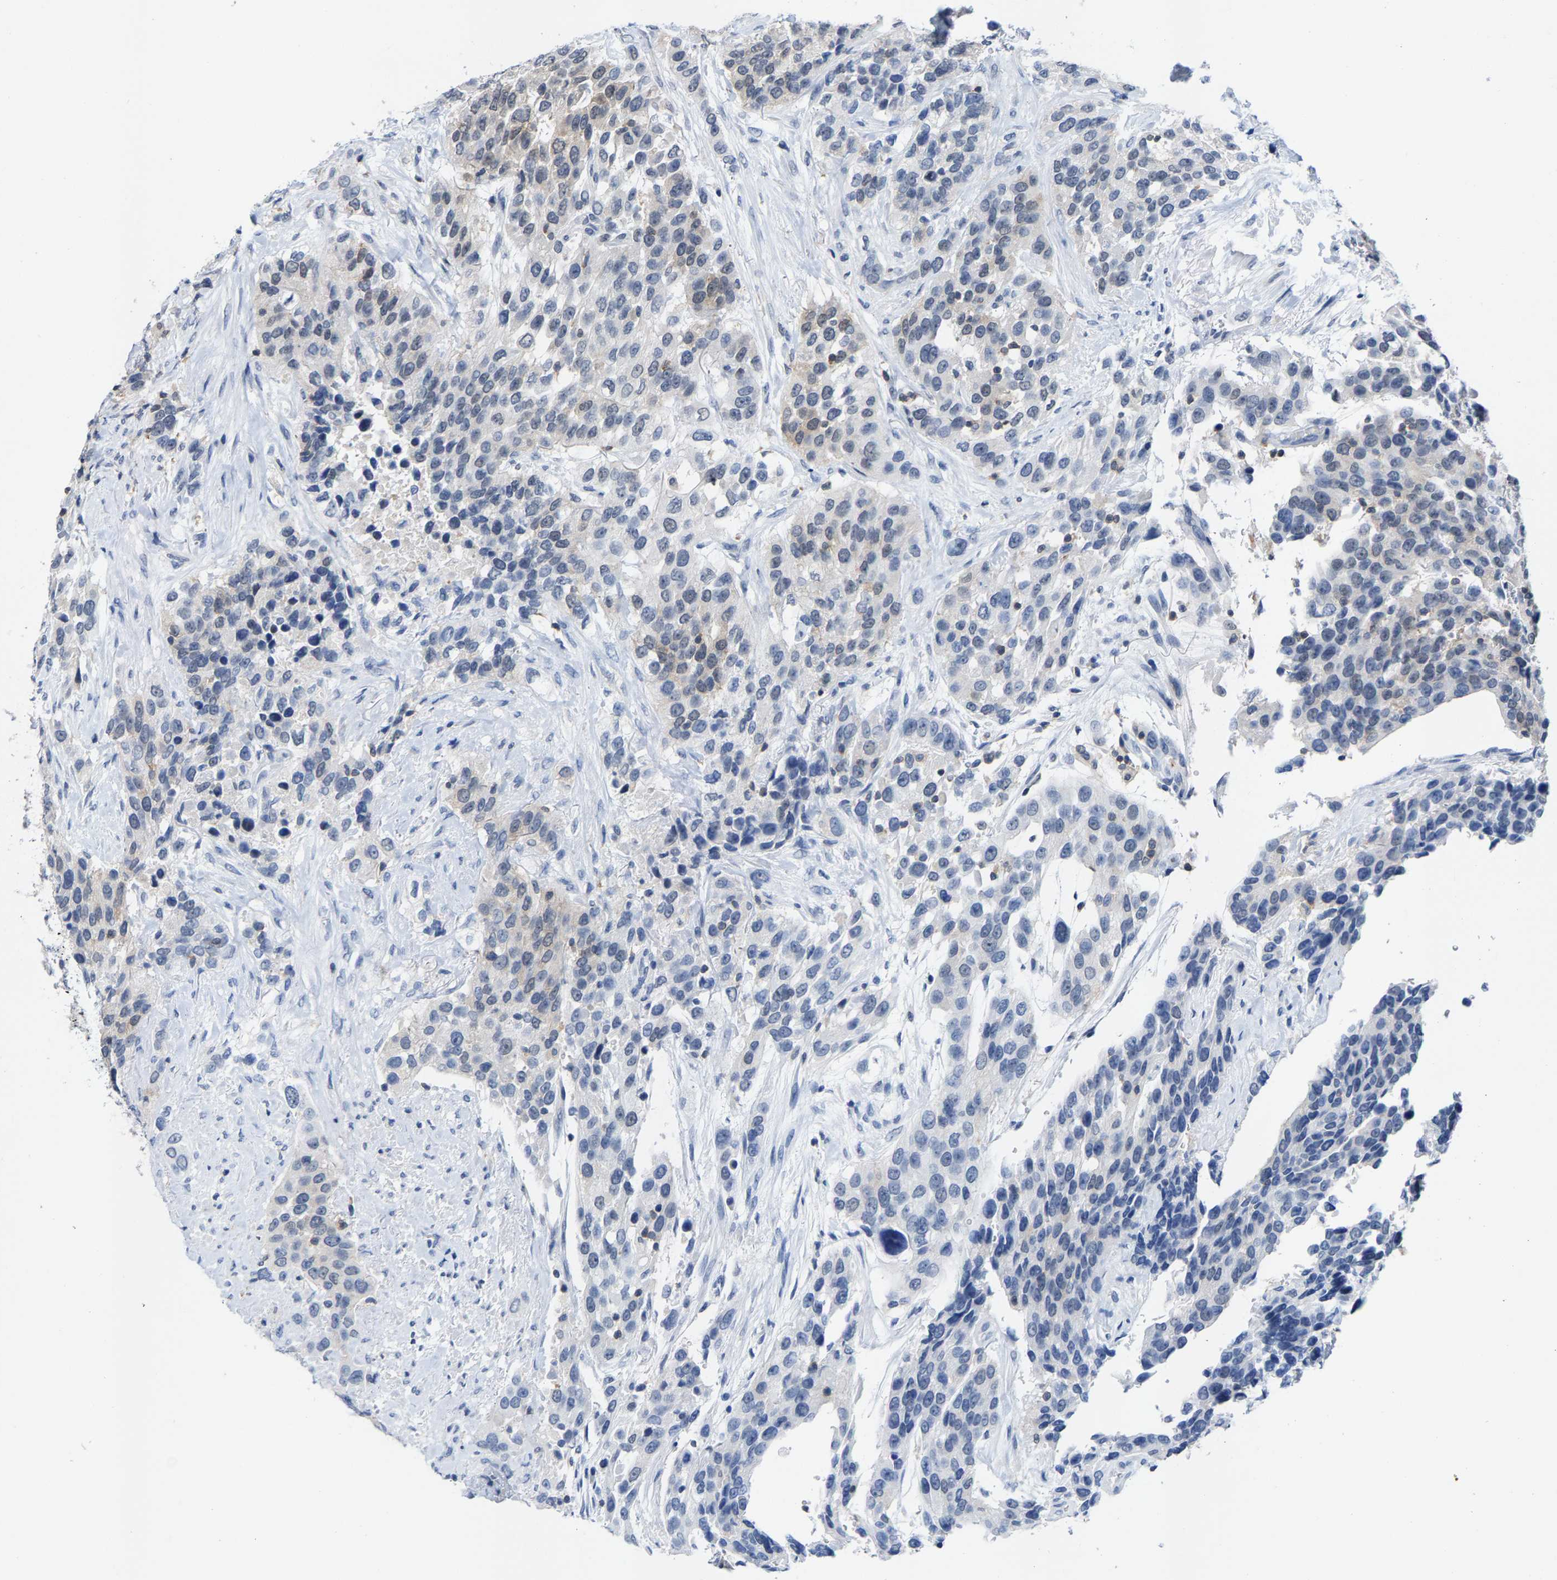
{"staining": {"intensity": "negative", "quantity": "none", "location": "none"}, "tissue": "urothelial cancer", "cell_type": "Tumor cells", "image_type": "cancer", "snomed": [{"axis": "morphology", "description": "Urothelial carcinoma, High grade"}, {"axis": "topography", "description": "Urinary bladder"}], "caption": "Immunohistochemistry (IHC) image of urothelial carcinoma (high-grade) stained for a protein (brown), which displays no positivity in tumor cells.", "gene": "FGD3", "patient": {"sex": "female", "age": 80}}